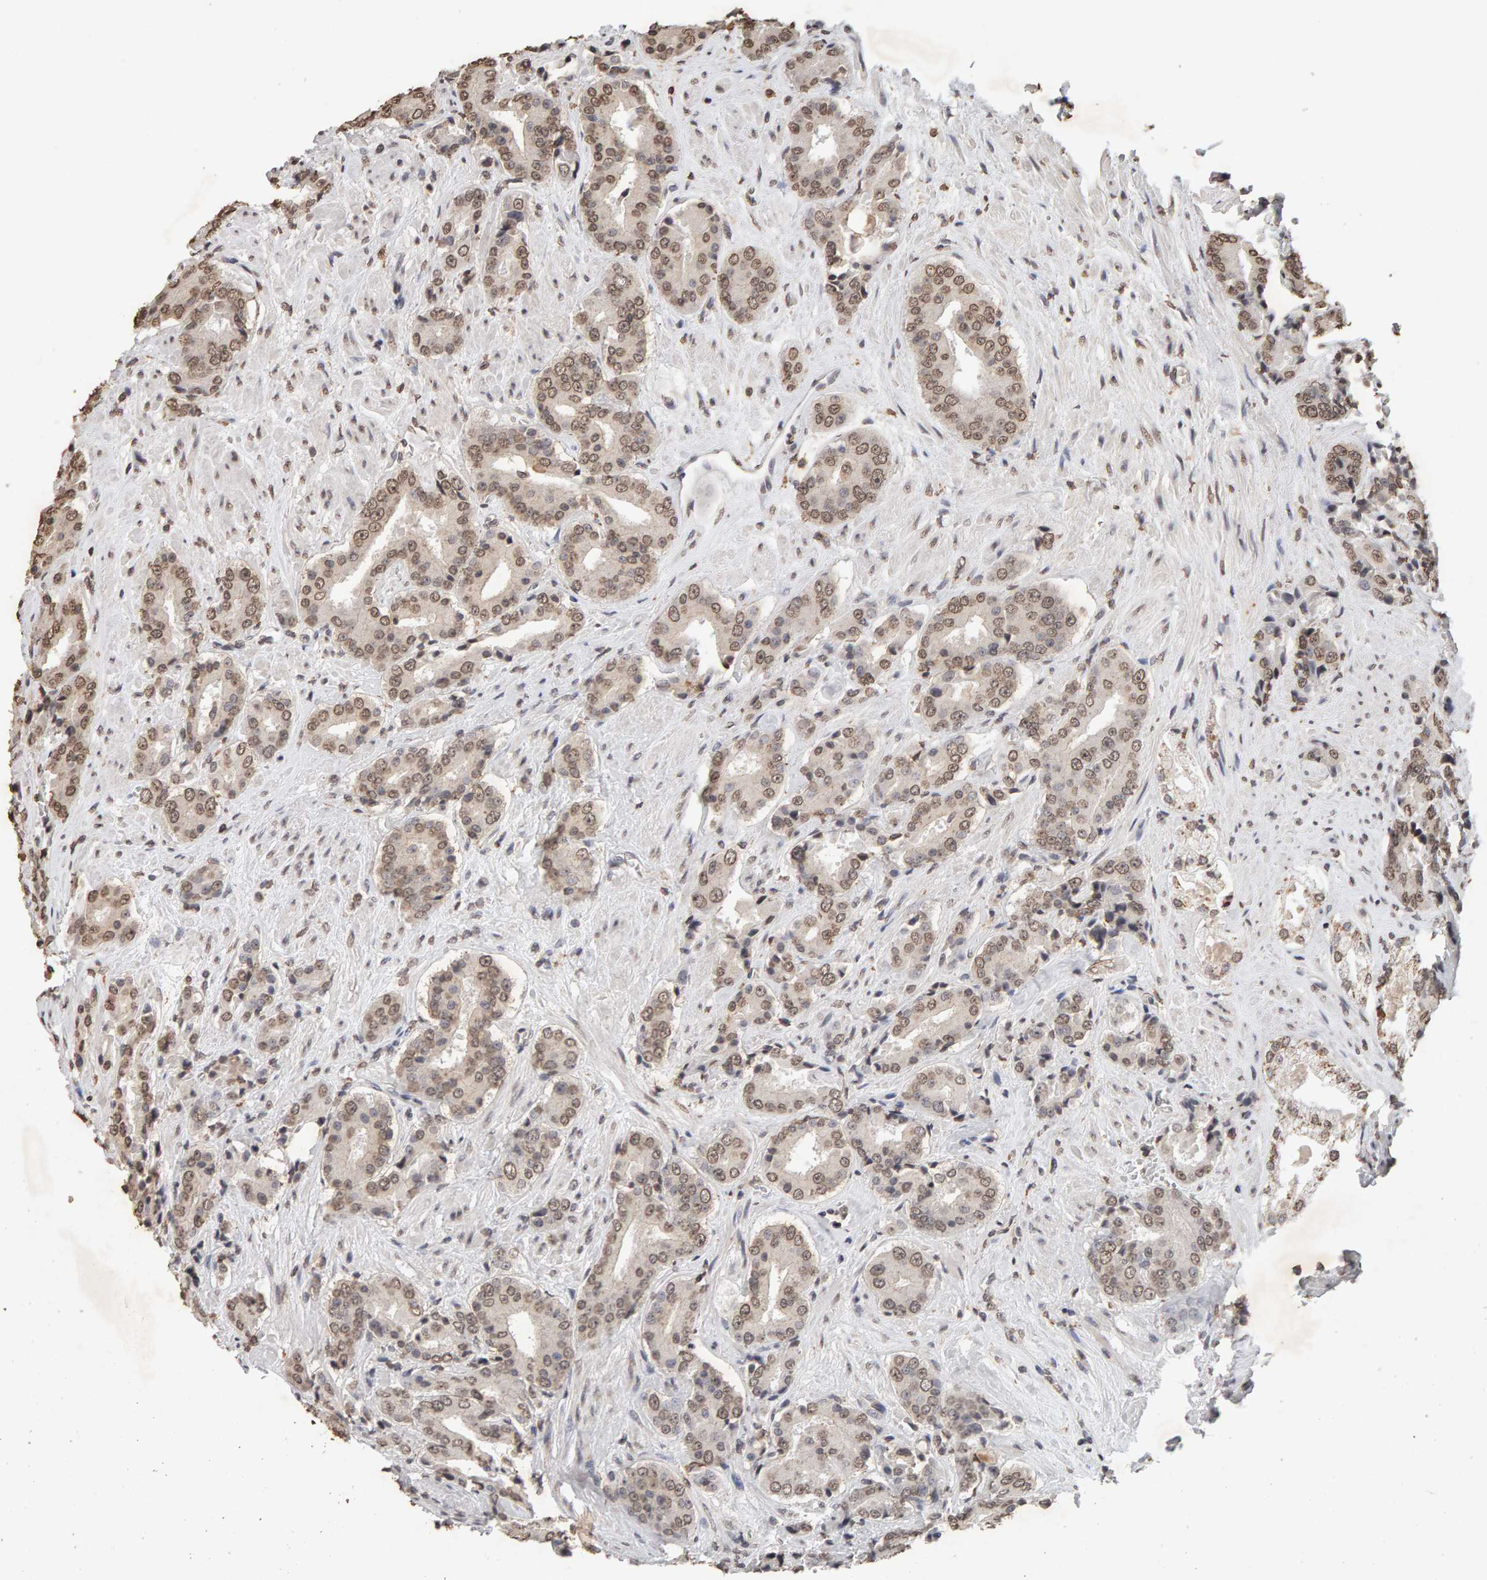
{"staining": {"intensity": "weak", "quantity": ">75%", "location": "nuclear"}, "tissue": "prostate cancer", "cell_type": "Tumor cells", "image_type": "cancer", "snomed": [{"axis": "morphology", "description": "Adenocarcinoma, High grade"}, {"axis": "topography", "description": "Prostate"}], "caption": "High-grade adenocarcinoma (prostate) tissue demonstrates weak nuclear expression in about >75% of tumor cells", "gene": "DNAJB5", "patient": {"sex": "male", "age": 71}}